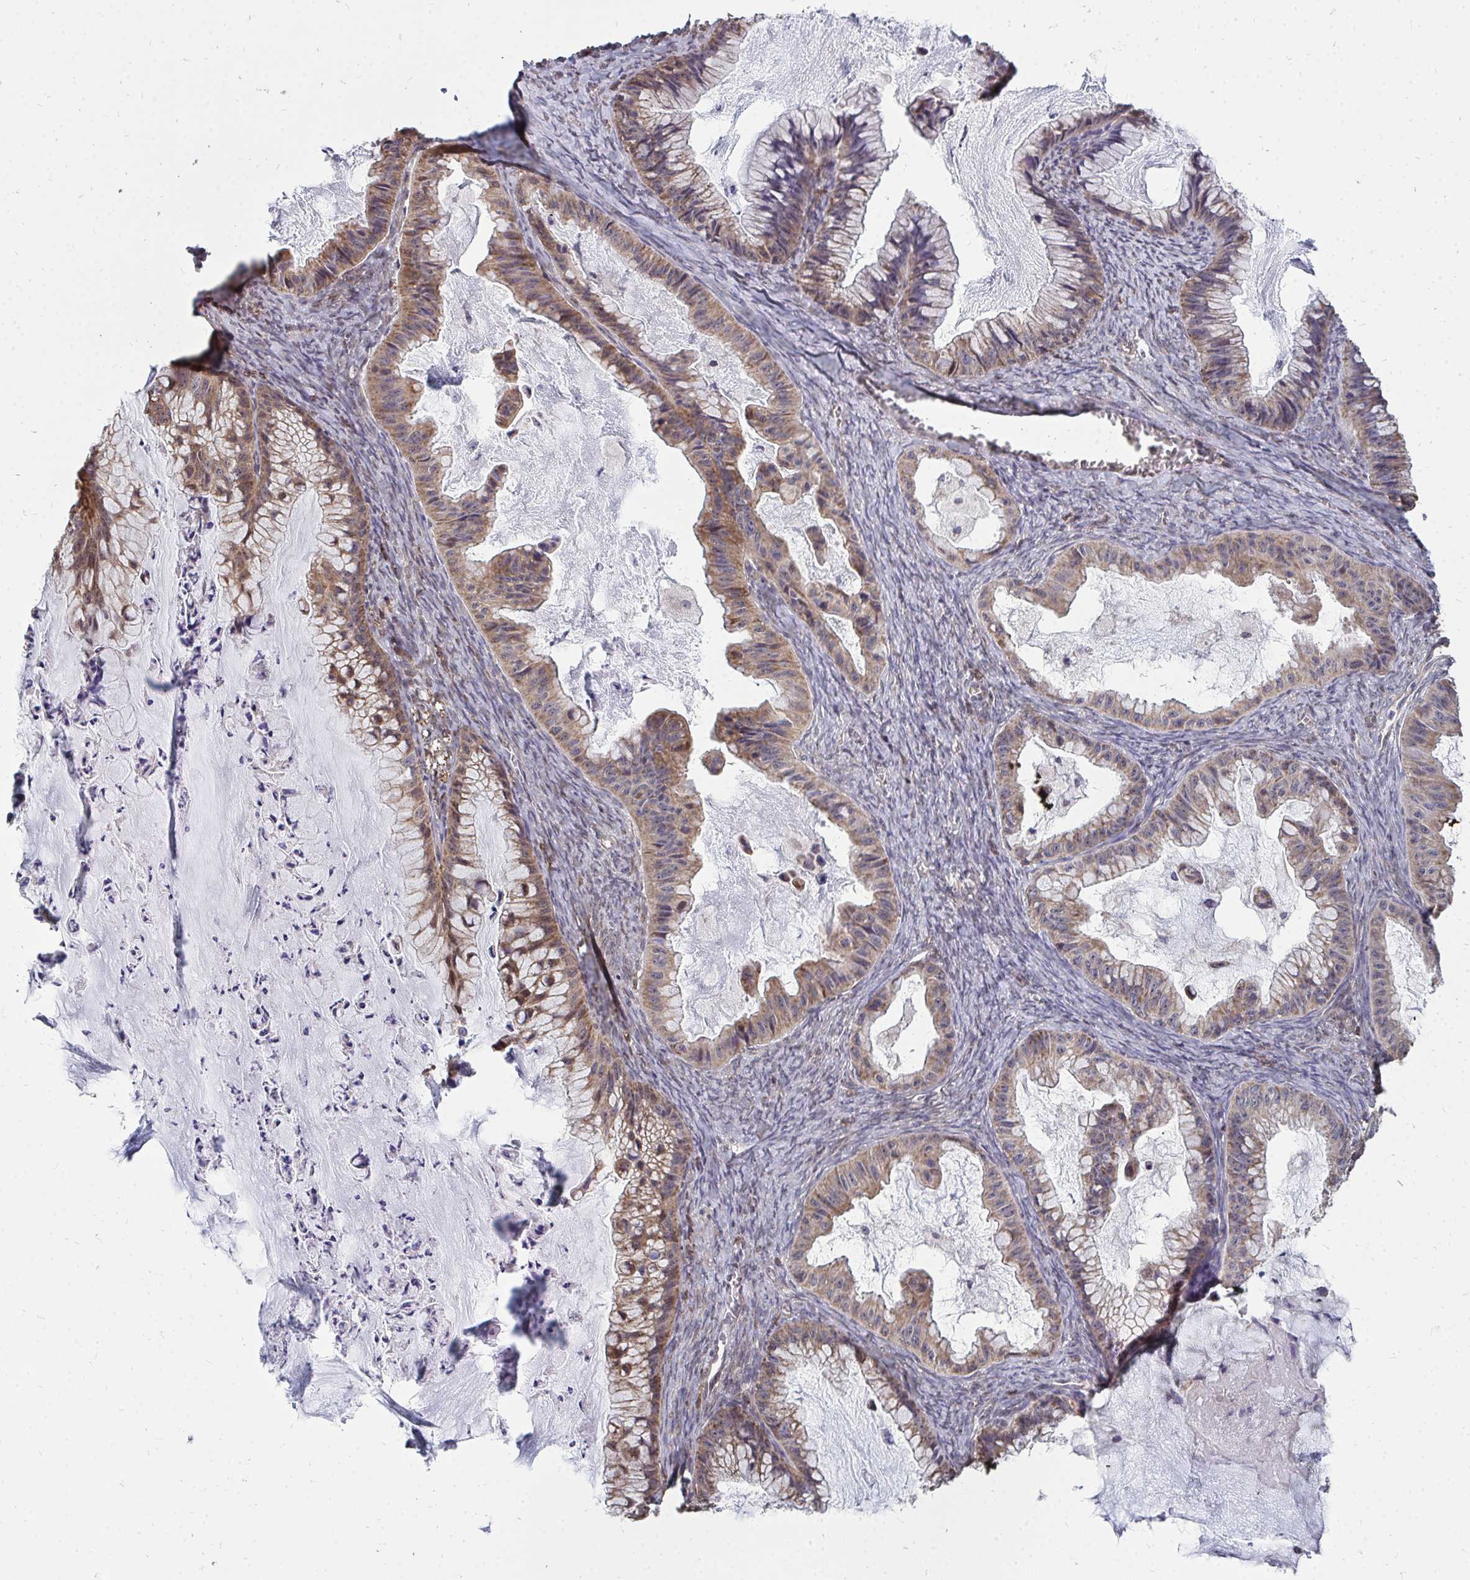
{"staining": {"intensity": "weak", "quantity": ">75%", "location": "cytoplasmic/membranous"}, "tissue": "ovarian cancer", "cell_type": "Tumor cells", "image_type": "cancer", "snomed": [{"axis": "morphology", "description": "Cystadenocarcinoma, mucinous, NOS"}, {"axis": "topography", "description": "Ovary"}], "caption": "Mucinous cystadenocarcinoma (ovarian) stained with a protein marker displays weak staining in tumor cells.", "gene": "DNAJA2", "patient": {"sex": "female", "age": 72}}